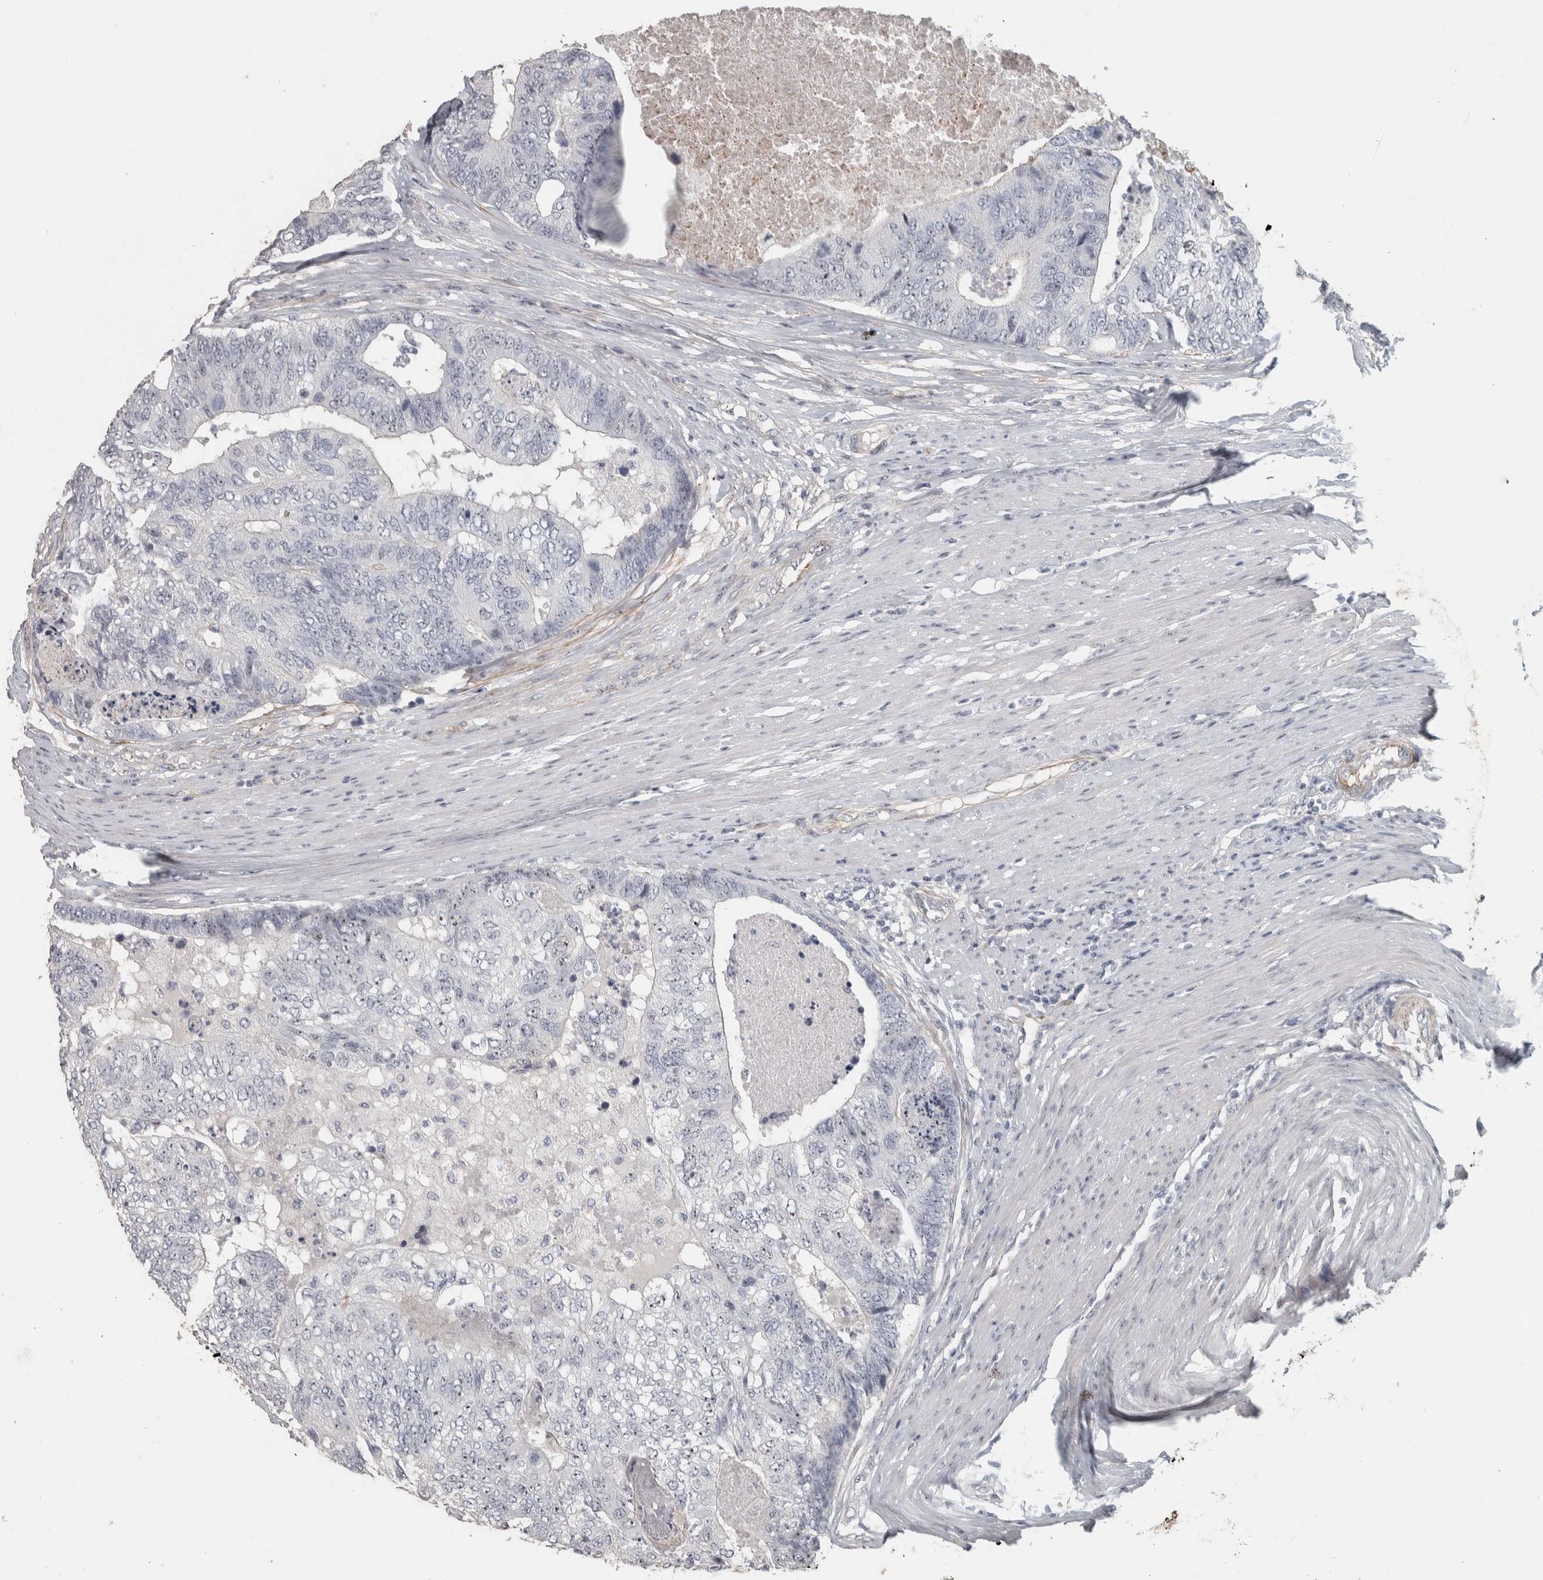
{"staining": {"intensity": "weak", "quantity": "25%-75%", "location": "nuclear"}, "tissue": "colorectal cancer", "cell_type": "Tumor cells", "image_type": "cancer", "snomed": [{"axis": "morphology", "description": "Adenocarcinoma, NOS"}, {"axis": "topography", "description": "Colon"}], "caption": "A micrograph showing weak nuclear staining in about 25%-75% of tumor cells in adenocarcinoma (colorectal), as visualized by brown immunohistochemical staining.", "gene": "DCAF10", "patient": {"sex": "female", "age": 67}}